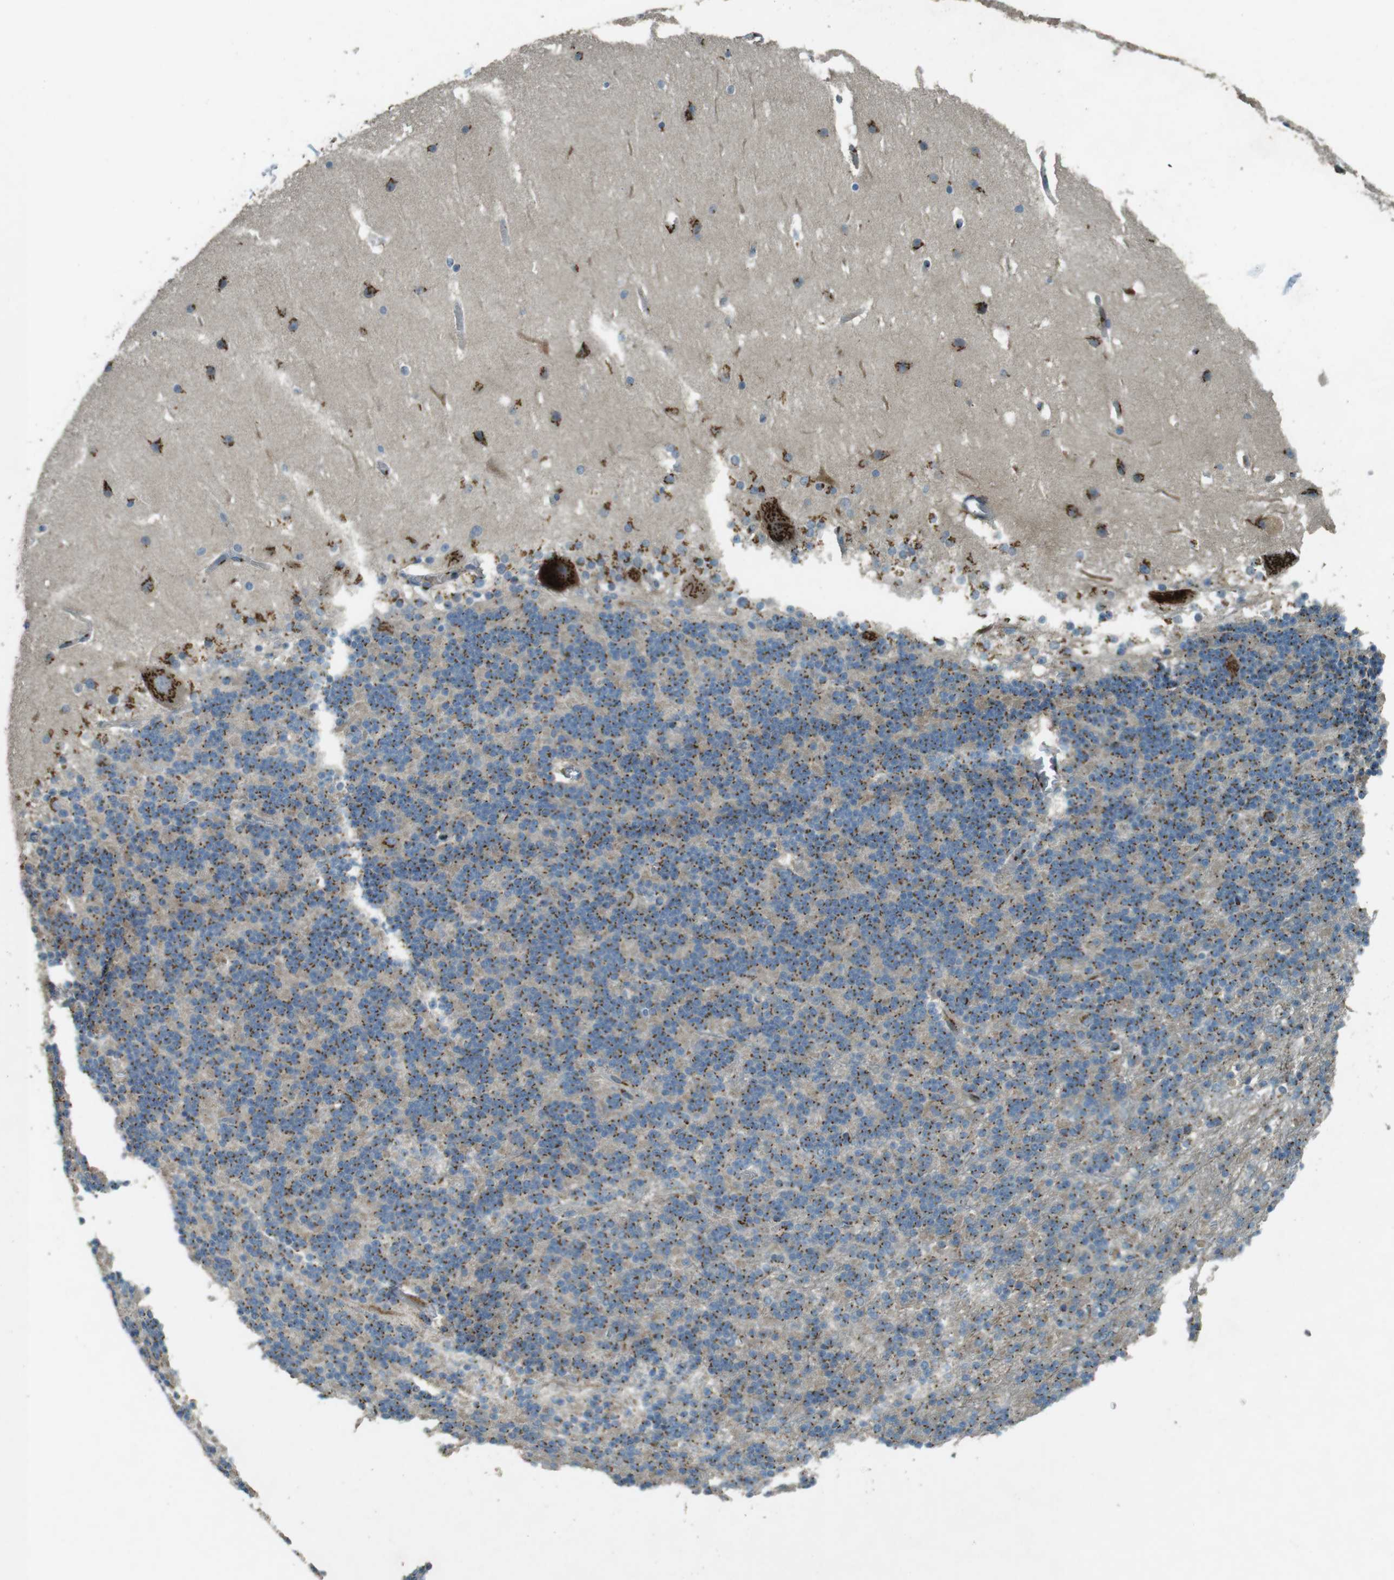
{"staining": {"intensity": "moderate", "quantity": ">75%", "location": "cytoplasmic/membranous"}, "tissue": "cerebellum", "cell_type": "Cells in granular layer", "image_type": "normal", "snomed": [{"axis": "morphology", "description": "Normal tissue, NOS"}, {"axis": "topography", "description": "Cerebellum"}], "caption": "Cerebellum stained with a brown dye shows moderate cytoplasmic/membranous positive positivity in about >75% of cells in granular layer.", "gene": "TMEM115", "patient": {"sex": "female", "age": 19}}